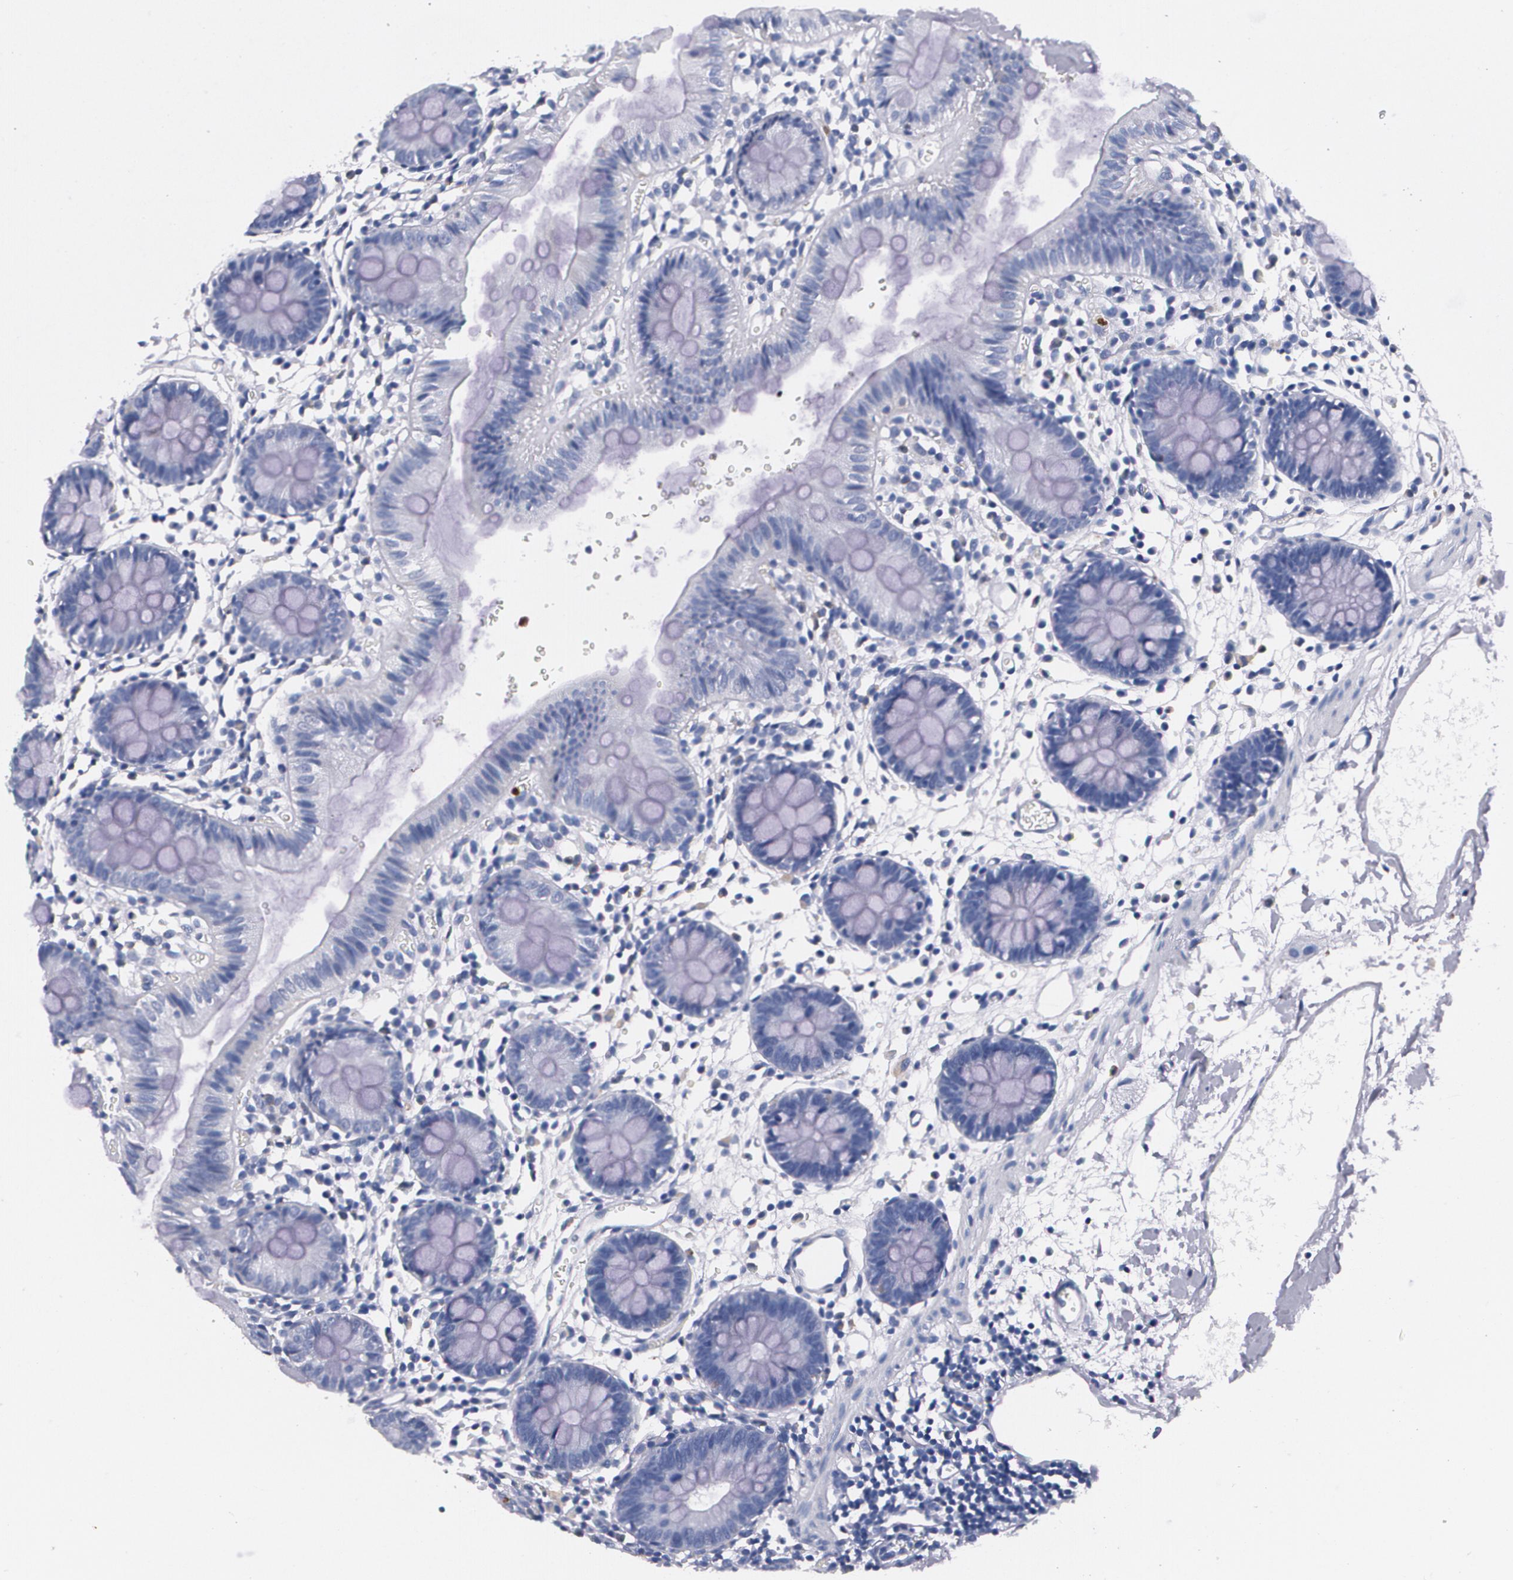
{"staining": {"intensity": "negative", "quantity": "none", "location": "none"}, "tissue": "colon", "cell_type": "Endothelial cells", "image_type": "normal", "snomed": [{"axis": "morphology", "description": "Normal tissue, NOS"}, {"axis": "topography", "description": "Colon"}], "caption": "Immunohistochemistry (IHC) image of normal colon: human colon stained with DAB displays no significant protein expression in endothelial cells.", "gene": "S100A8", "patient": {"sex": "male", "age": 14}}